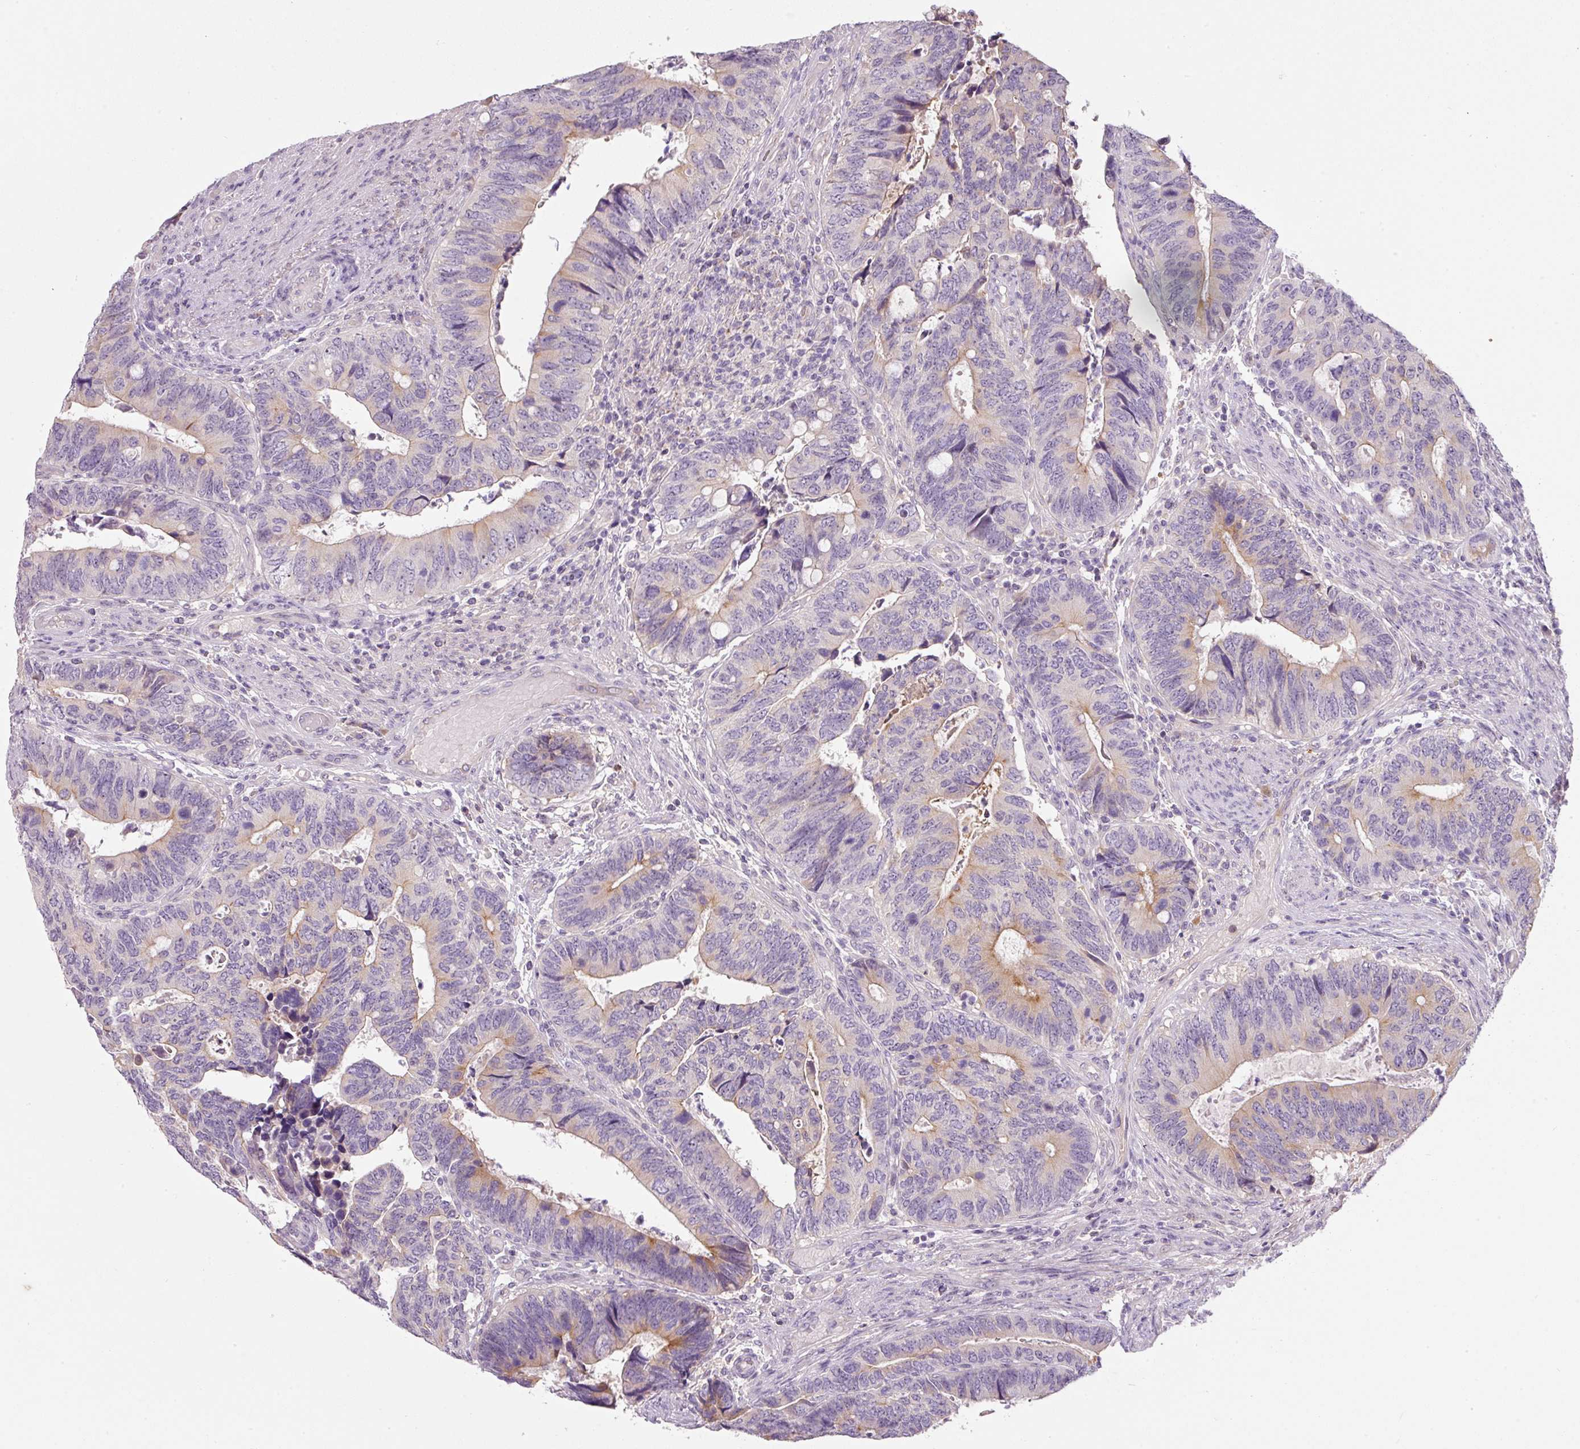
{"staining": {"intensity": "weak", "quantity": "<25%", "location": "cytoplasmic/membranous"}, "tissue": "colorectal cancer", "cell_type": "Tumor cells", "image_type": "cancer", "snomed": [{"axis": "morphology", "description": "Adenocarcinoma, NOS"}, {"axis": "topography", "description": "Colon"}], "caption": "The image exhibits no staining of tumor cells in adenocarcinoma (colorectal).", "gene": "TMEM37", "patient": {"sex": "male", "age": 87}}